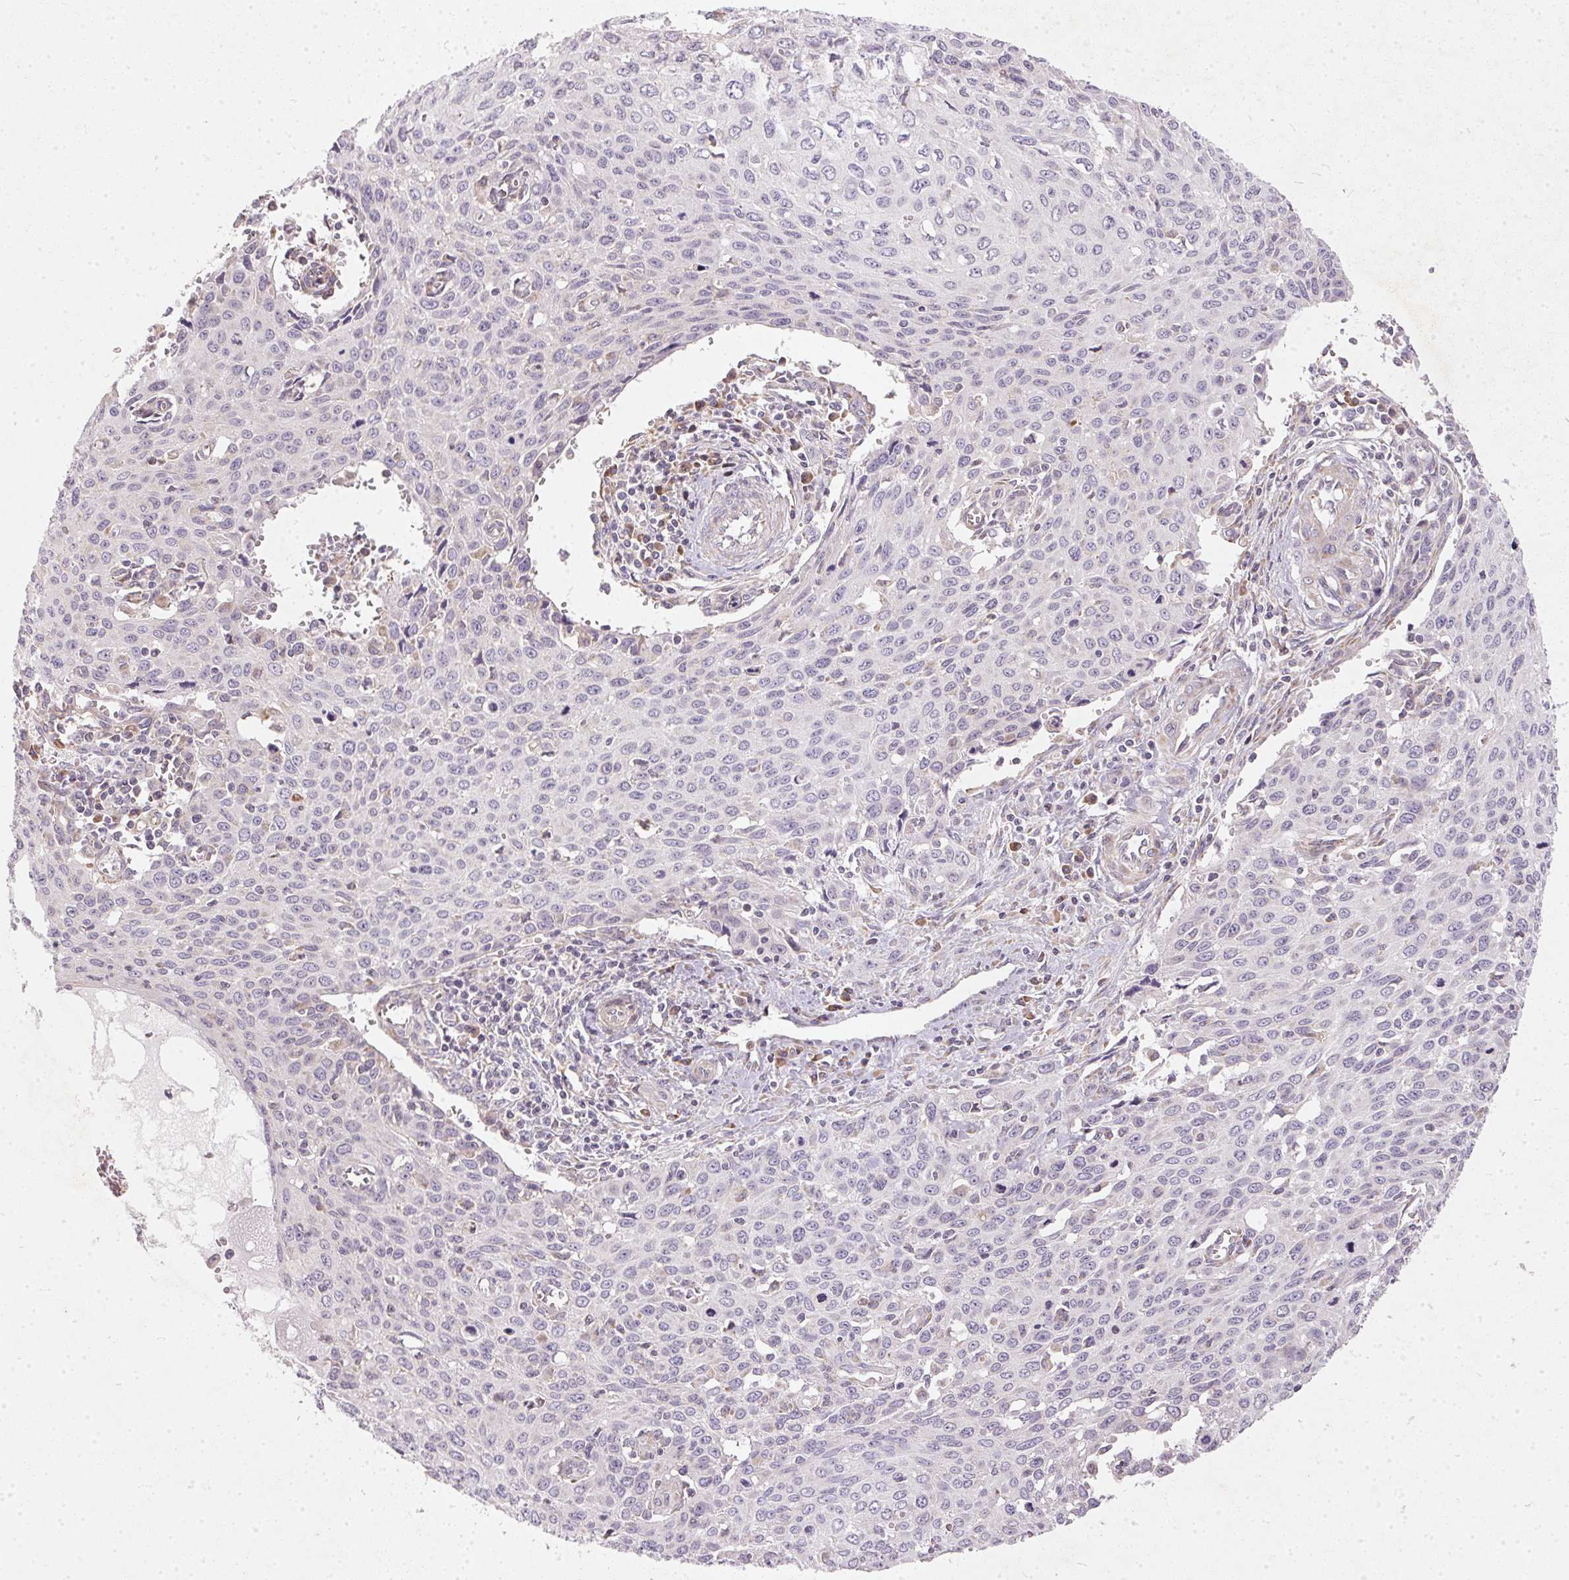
{"staining": {"intensity": "negative", "quantity": "none", "location": "none"}, "tissue": "cervical cancer", "cell_type": "Tumor cells", "image_type": "cancer", "snomed": [{"axis": "morphology", "description": "Squamous cell carcinoma, NOS"}, {"axis": "topography", "description": "Cervix"}], "caption": "Immunohistochemistry of cervical cancer demonstrates no expression in tumor cells. (DAB immunohistochemistry, high magnification).", "gene": "VWA5B2", "patient": {"sex": "female", "age": 38}}